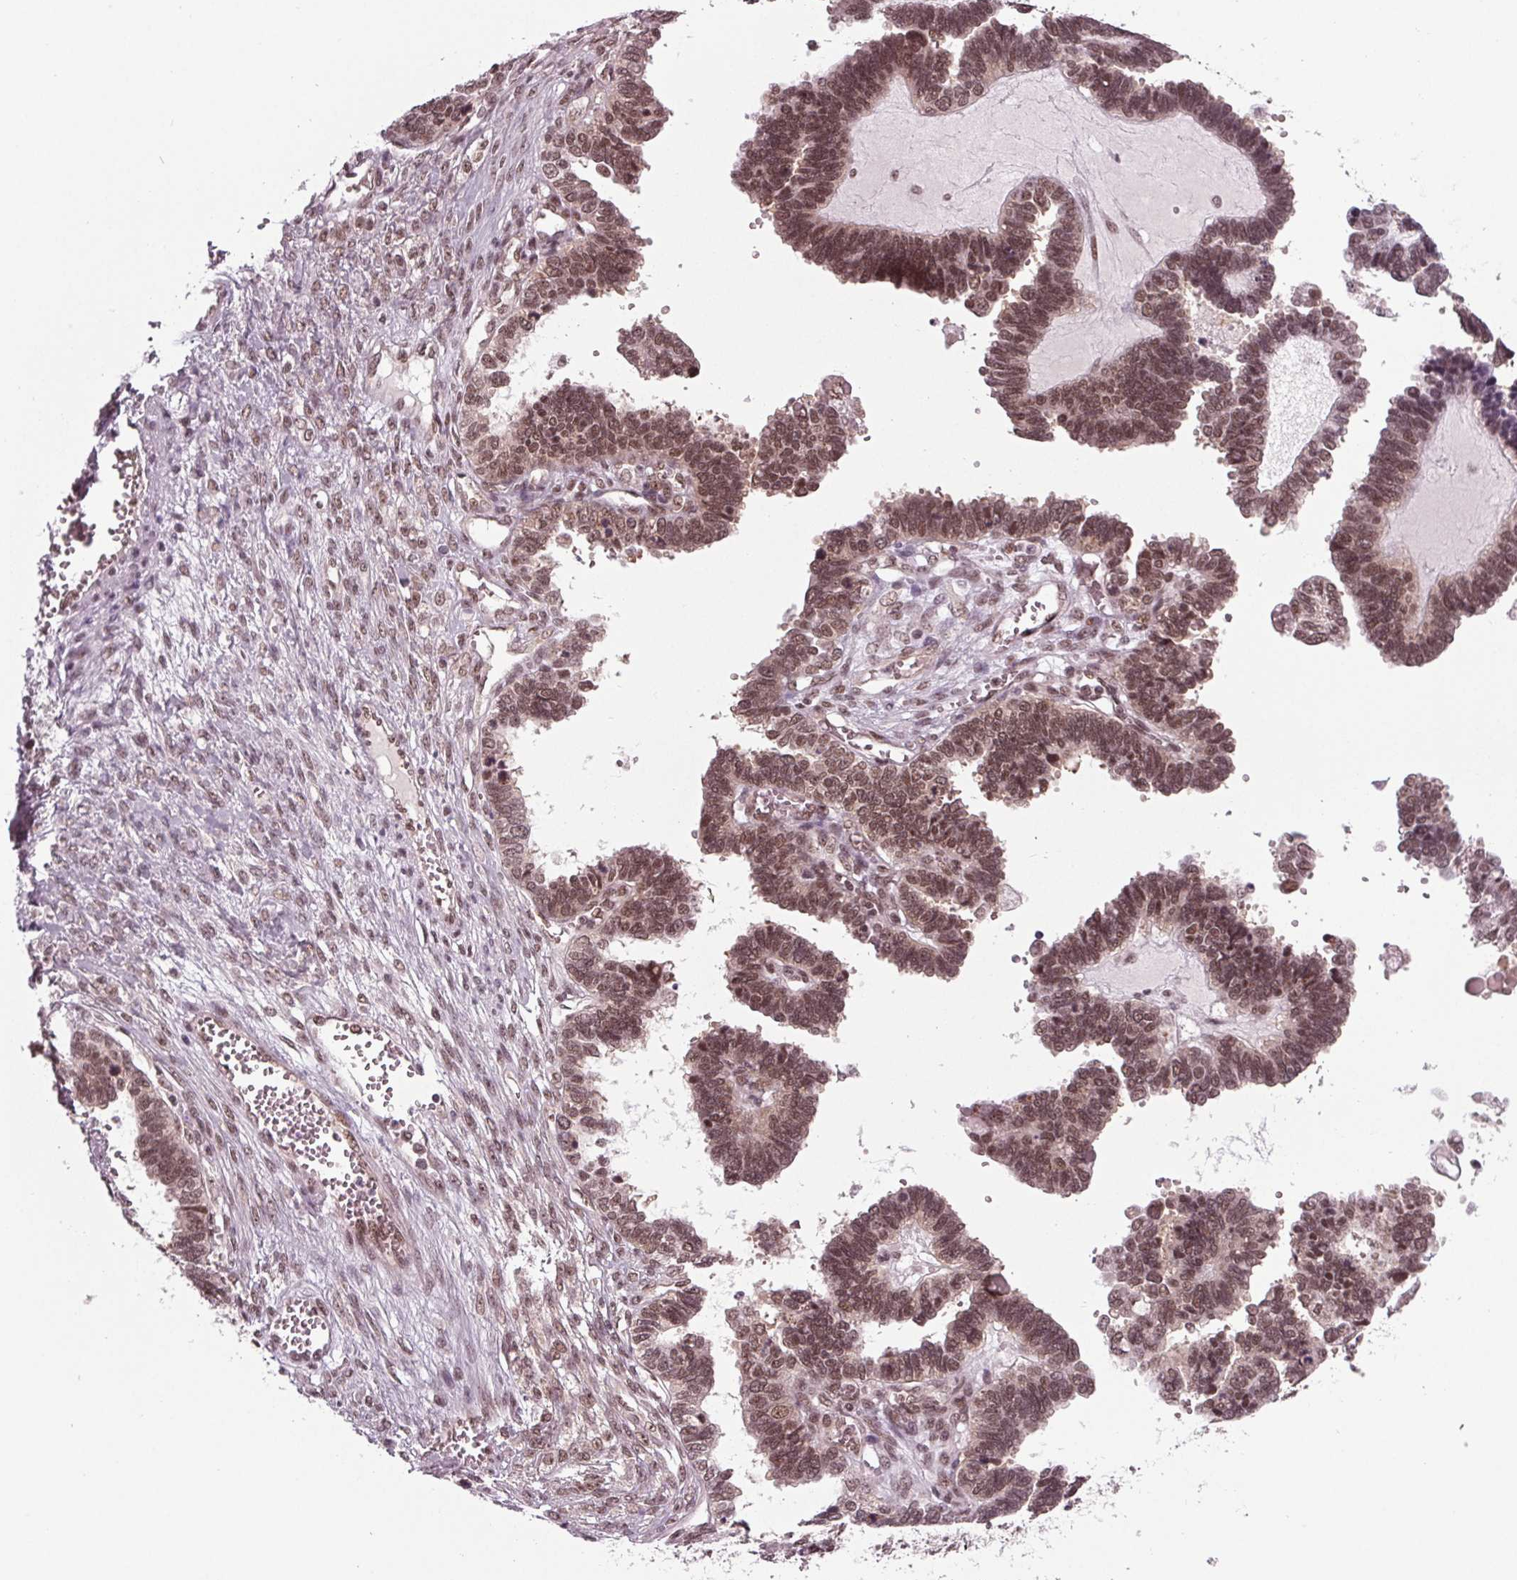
{"staining": {"intensity": "moderate", "quantity": ">75%", "location": "nuclear"}, "tissue": "ovarian cancer", "cell_type": "Tumor cells", "image_type": "cancer", "snomed": [{"axis": "morphology", "description": "Cystadenocarcinoma, serous, NOS"}, {"axis": "topography", "description": "Ovary"}], "caption": "Ovarian cancer was stained to show a protein in brown. There is medium levels of moderate nuclear positivity in about >75% of tumor cells.", "gene": "DDX41", "patient": {"sex": "female", "age": 51}}